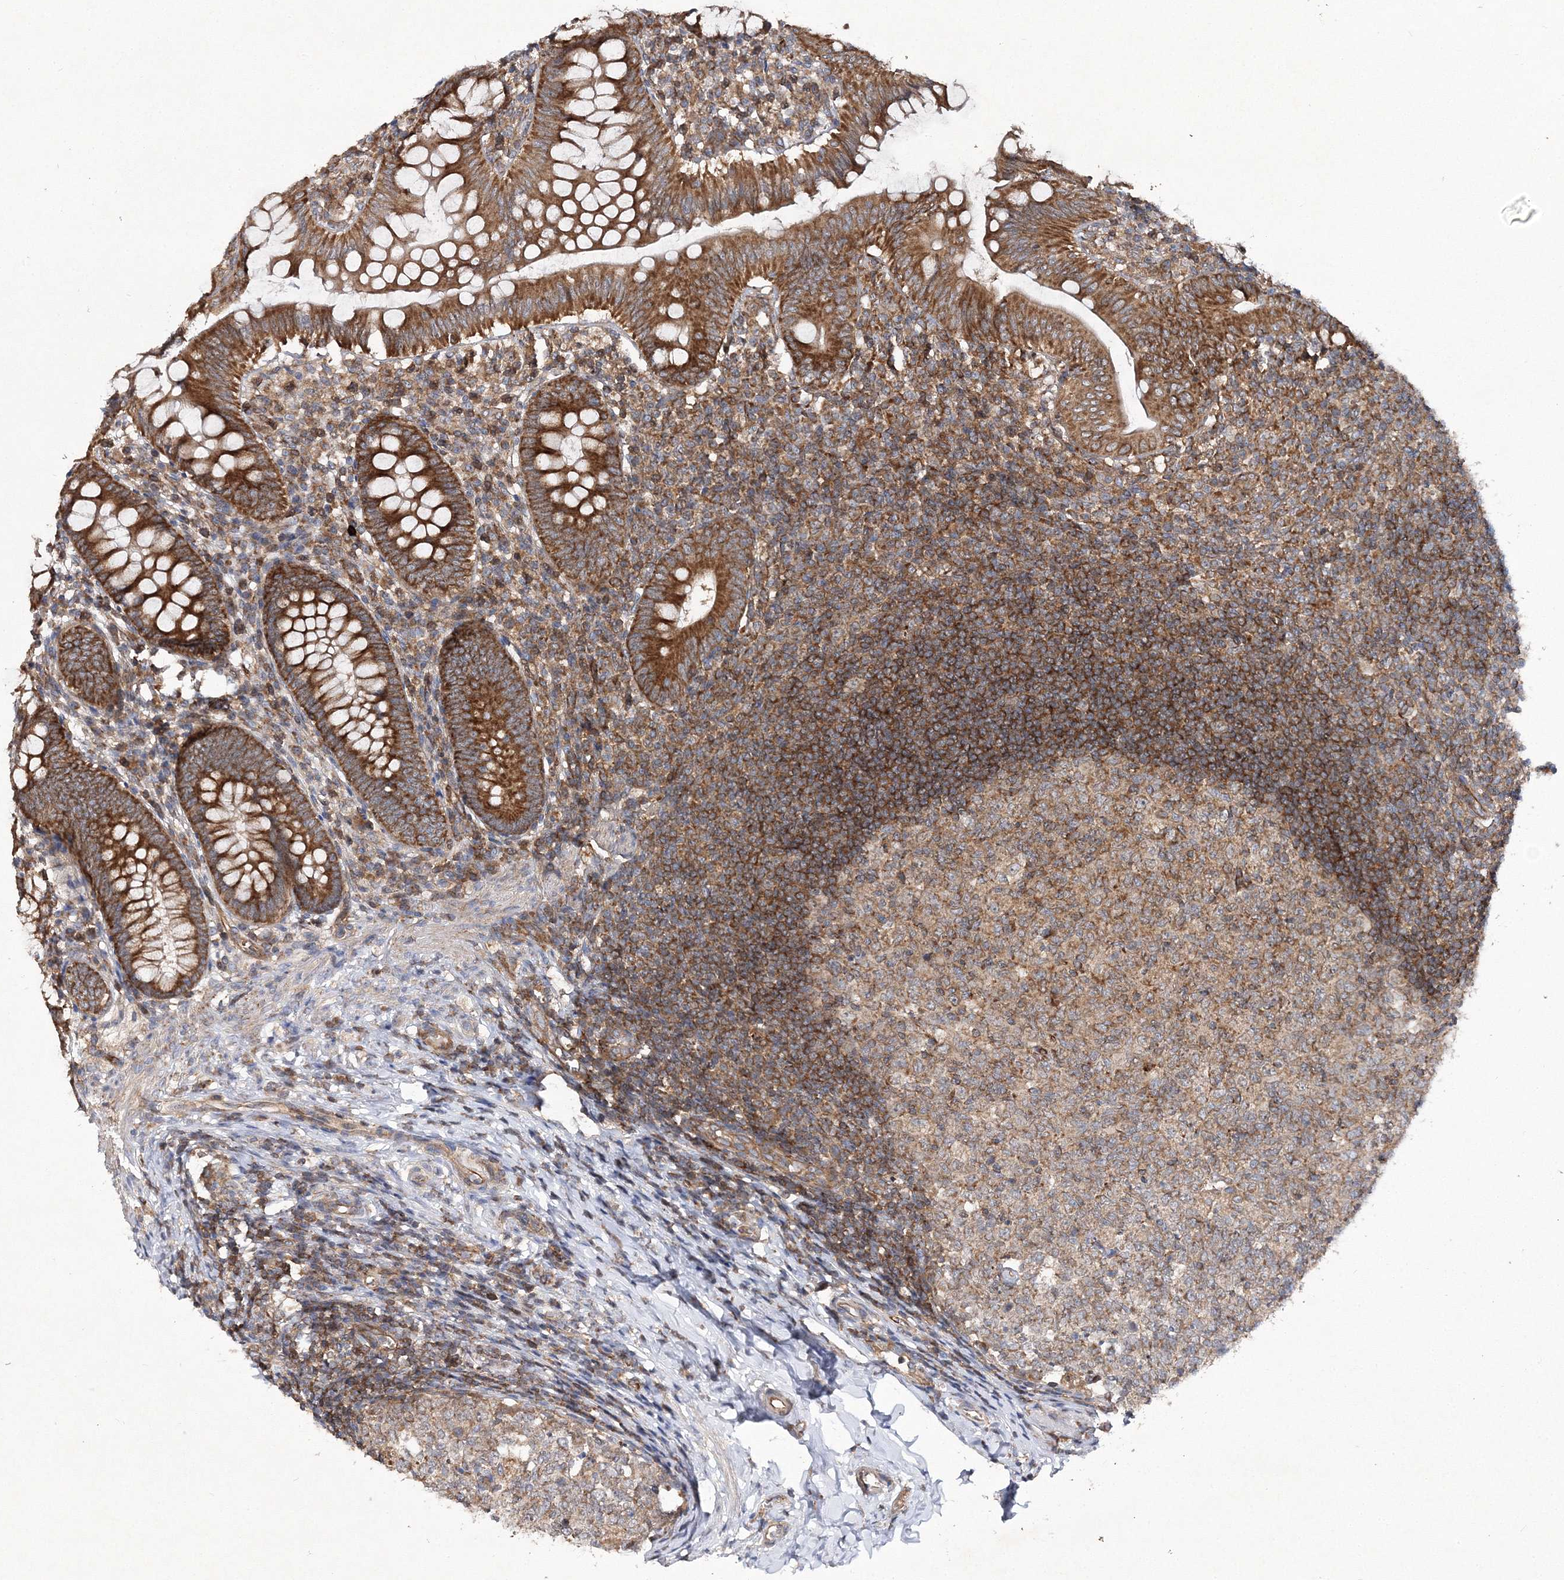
{"staining": {"intensity": "strong", "quantity": ">75%", "location": "cytoplasmic/membranous"}, "tissue": "appendix", "cell_type": "Glandular cells", "image_type": "normal", "snomed": [{"axis": "morphology", "description": "Normal tissue, NOS"}, {"axis": "topography", "description": "Appendix"}], "caption": "Immunohistochemical staining of normal human appendix exhibits high levels of strong cytoplasmic/membranous positivity in about >75% of glandular cells.", "gene": "DNAJC13", "patient": {"sex": "male", "age": 14}}